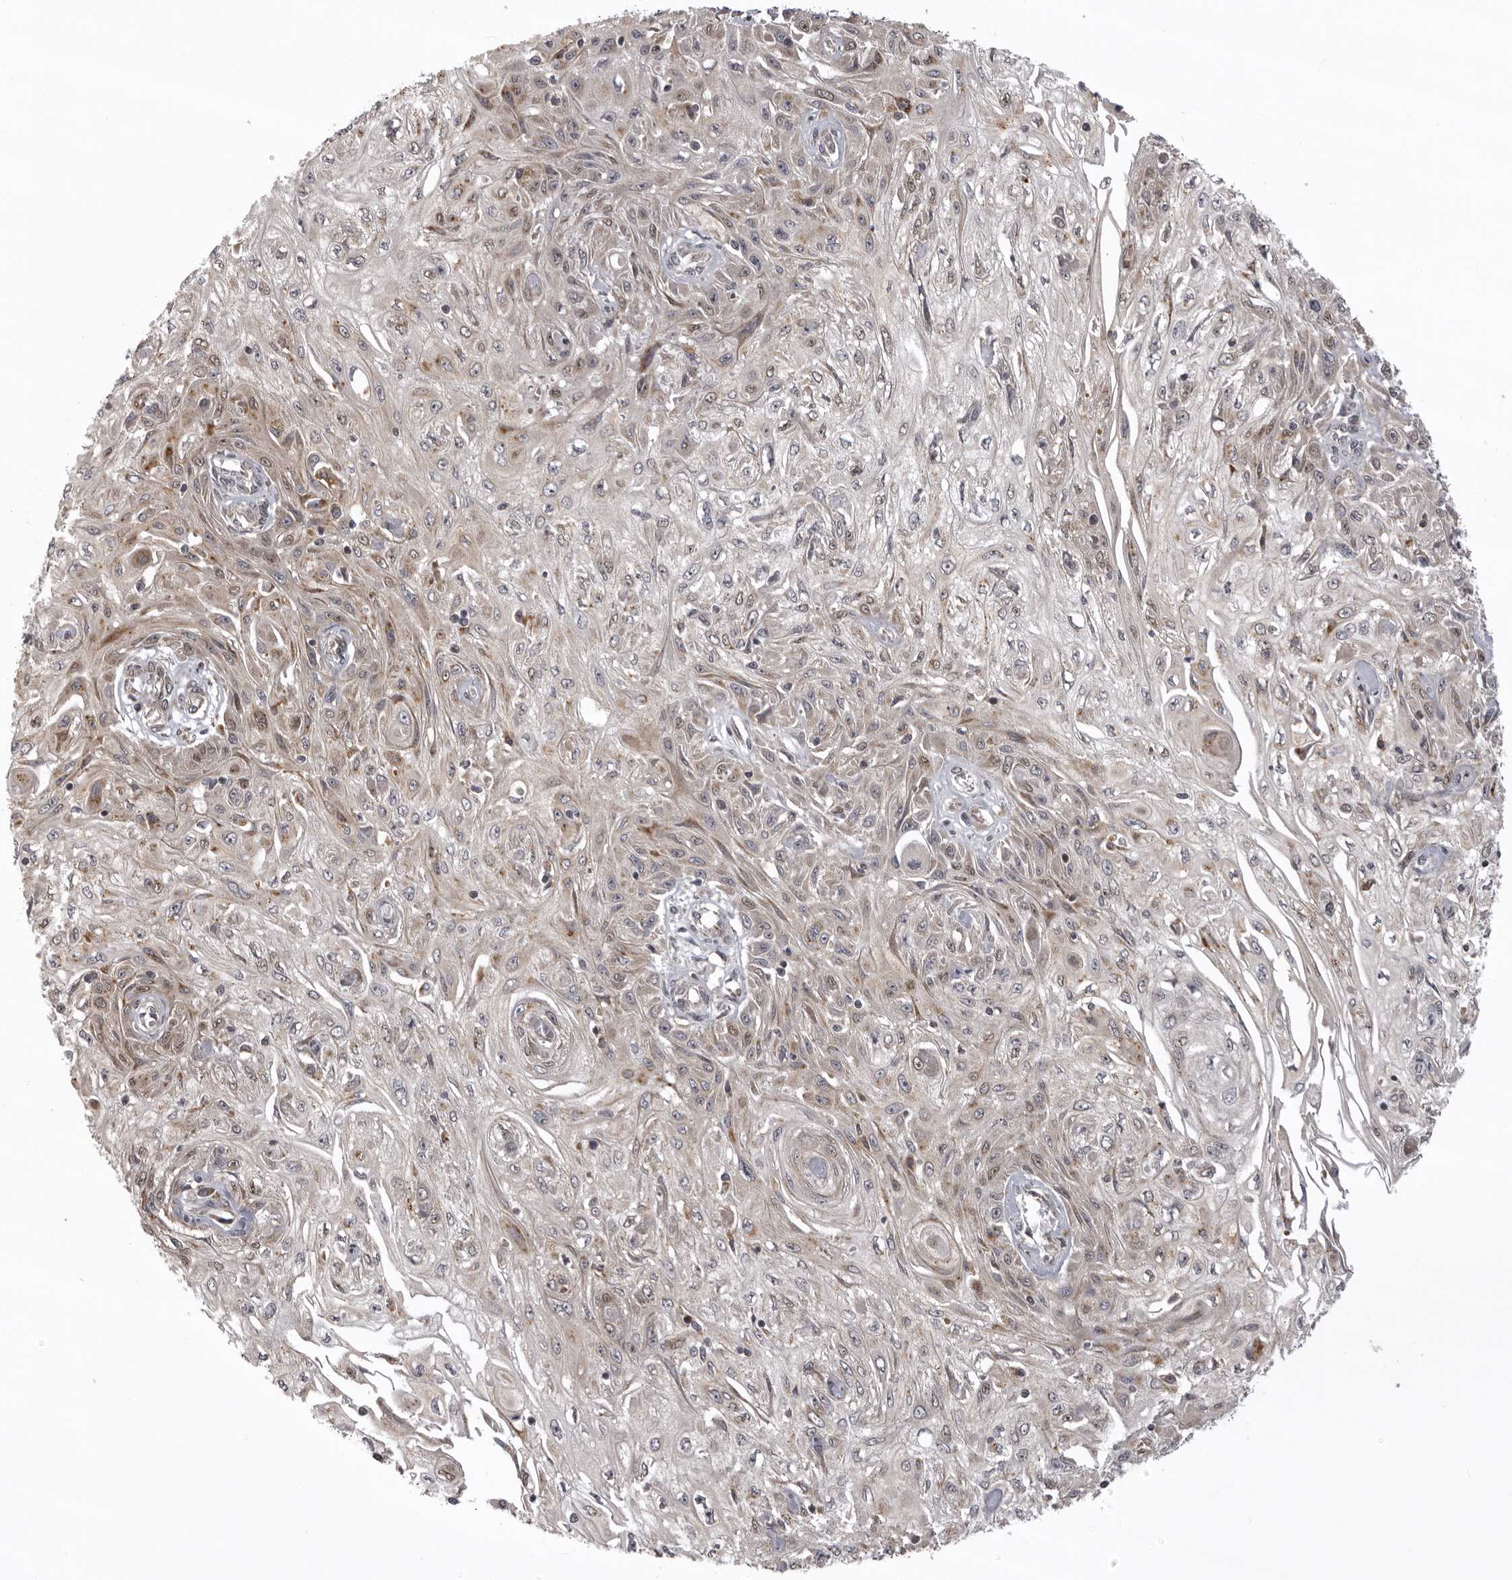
{"staining": {"intensity": "moderate", "quantity": "<25%", "location": "cytoplasmic/membranous"}, "tissue": "skin cancer", "cell_type": "Tumor cells", "image_type": "cancer", "snomed": [{"axis": "morphology", "description": "Squamous cell carcinoma, NOS"}, {"axis": "morphology", "description": "Squamous cell carcinoma, metastatic, NOS"}, {"axis": "topography", "description": "Skin"}, {"axis": "topography", "description": "Lymph node"}], "caption": "Immunohistochemical staining of human squamous cell carcinoma (skin) demonstrates low levels of moderate cytoplasmic/membranous protein staining in approximately <25% of tumor cells.", "gene": "C1orf109", "patient": {"sex": "male", "age": 75}}